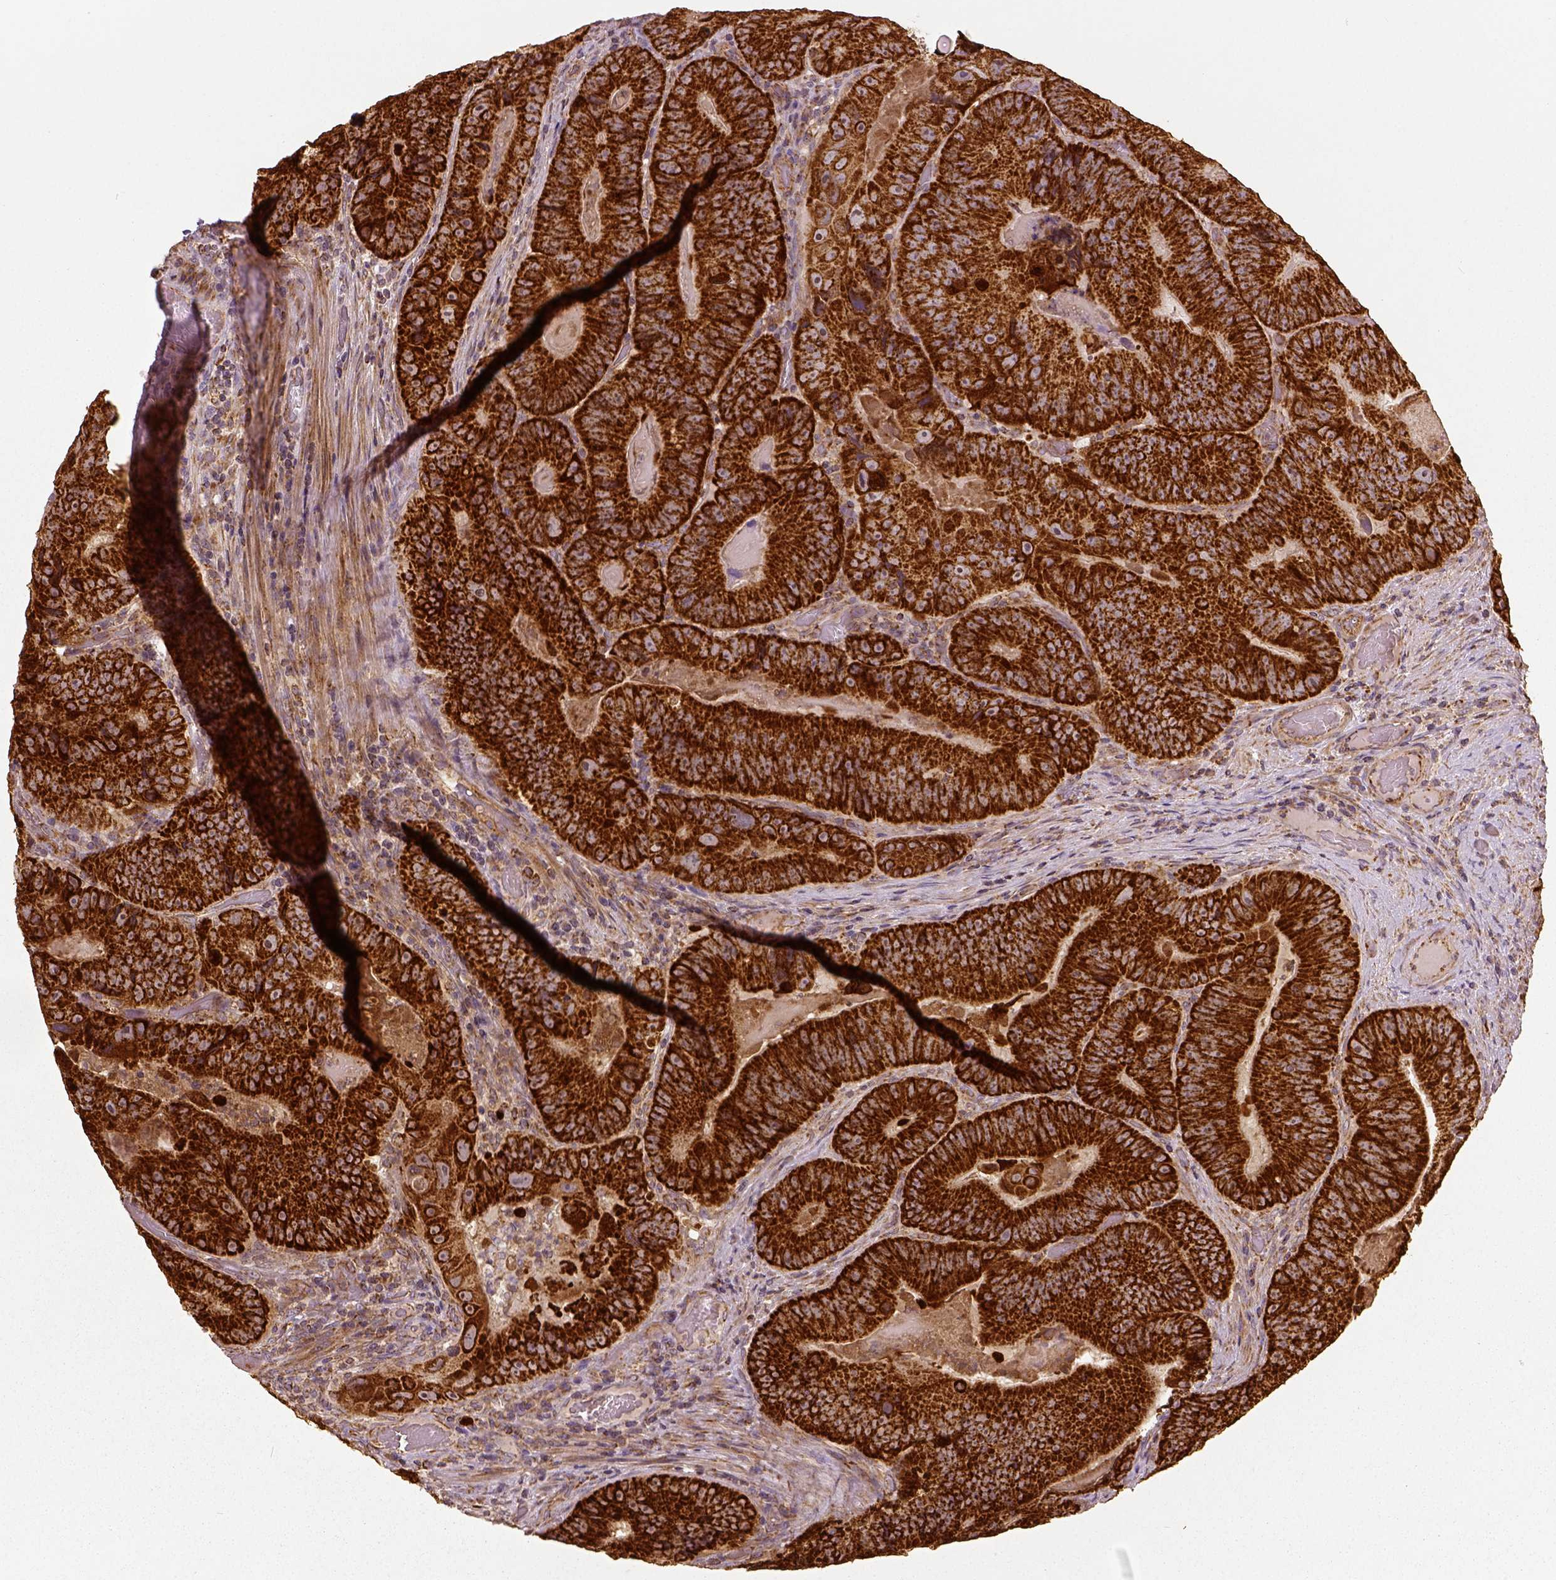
{"staining": {"intensity": "strong", "quantity": ">75%", "location": "cytoplasmic/membranous"}, "tissue": "colorectal cancer", "cell_type": "Tumor cells", "image_type": "cancer", "snomed": [{"axis": "morphology", "description": "Adenocarcinoma, NOS"}, {"axis": "topography", "description": "Colon"}], "caption": "Immunohistochemical staining of human colorectal cancer (adenocarcinoma) demonstrates high levels of strong cytoplasmic/membranous protein expression in about >75% of tumor cells.", "gene": "PGAM5", "patient": {"sex": "female", "age": 86}}